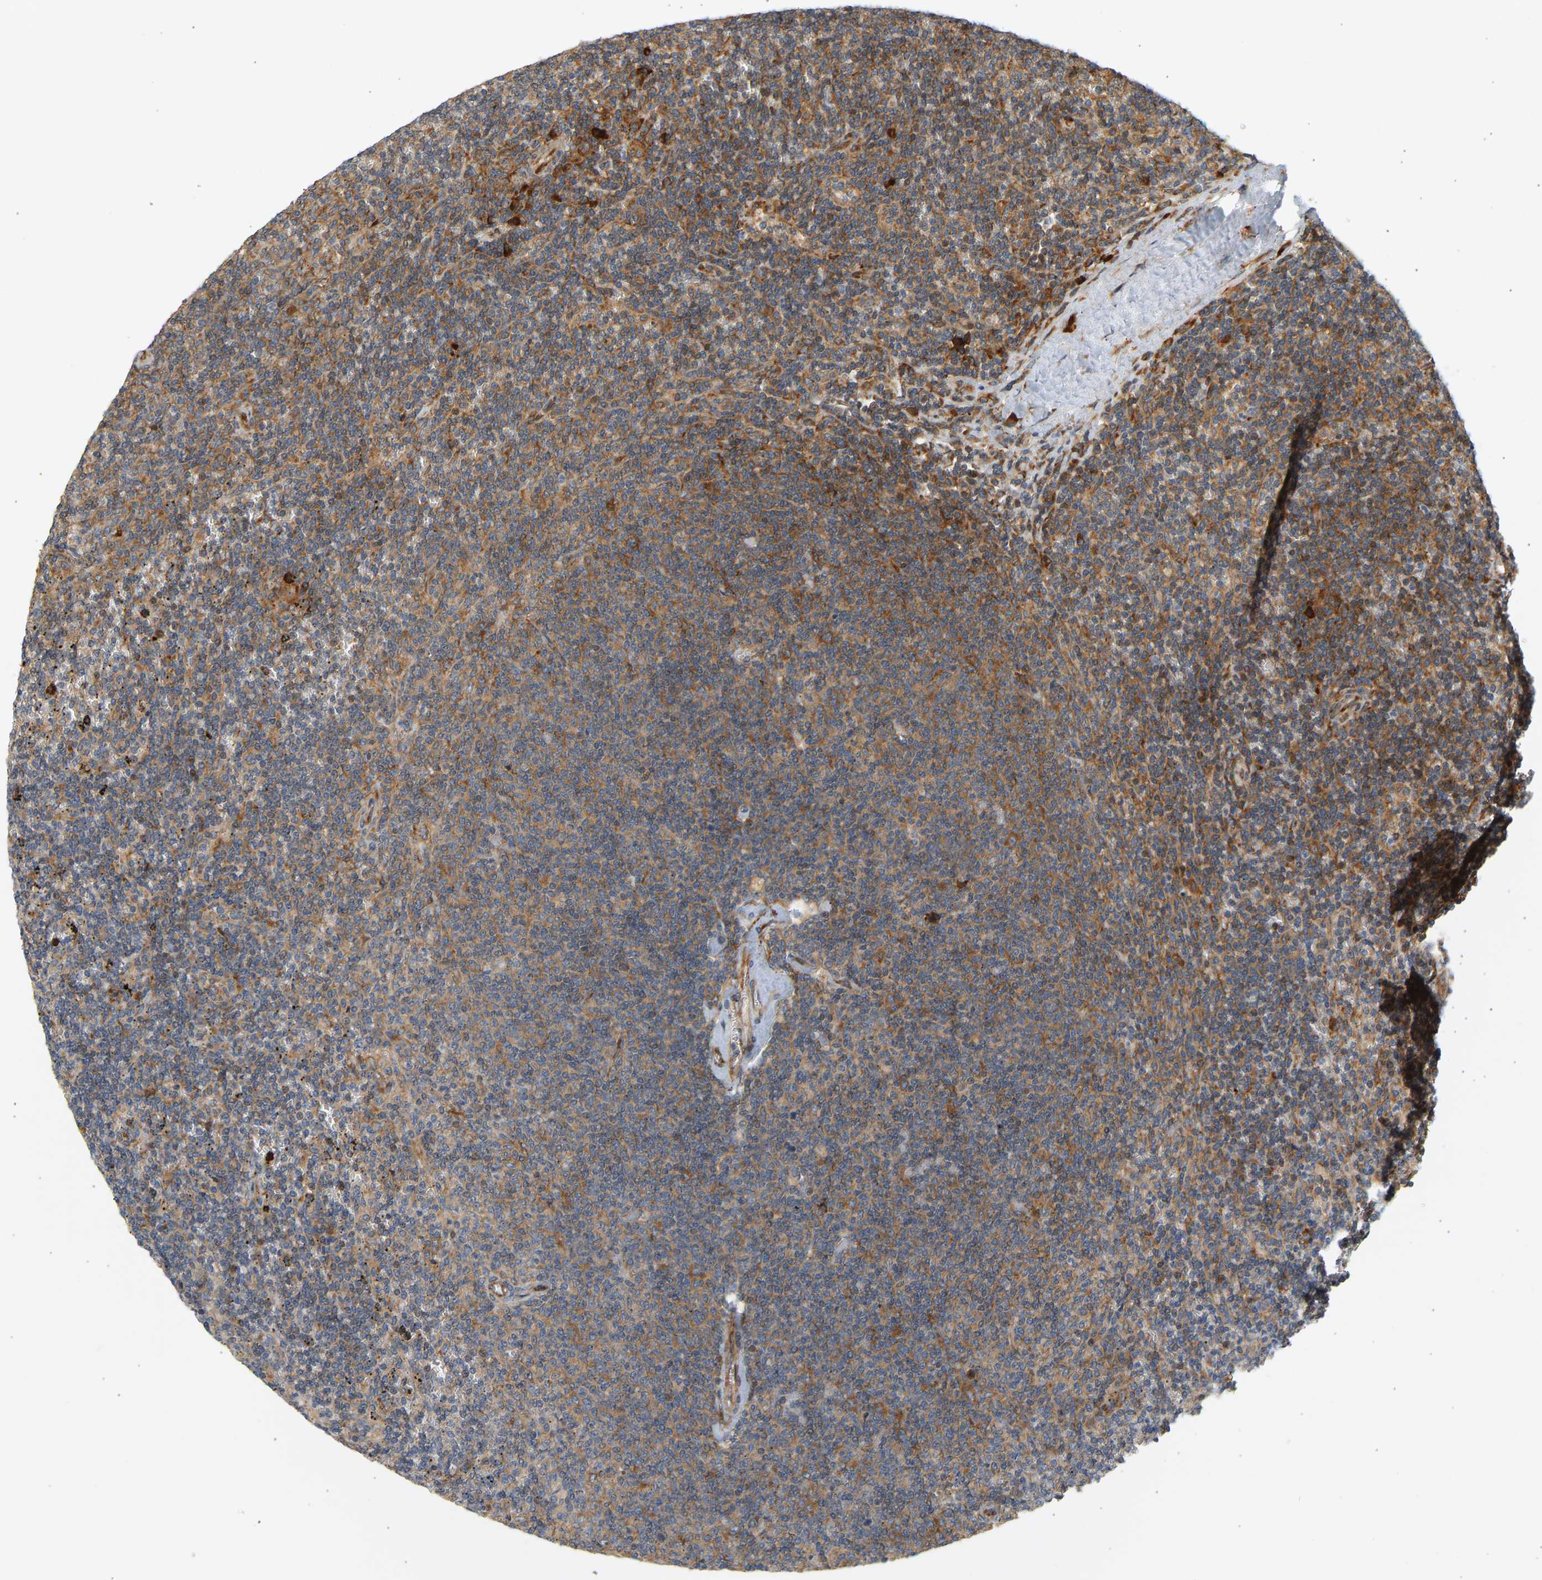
{"staining": {"intensity": "moderate", "quantity": ">75%", "location": "cytoplasmic/membranous"}, "tissue": "lymphoma", "cell_type": "Tumor cells", "image_type": "cancer", "snomed": [{"axis": "morphology", "description": "Malignant lymphoma, non-Hodgkin's type, Low grade"}, {"axis": "topography", "description": "Spleen"}], "caption": "The immunohistochemical stain highlights moderate cytoplasmic/membranous positivity in tumor cells of lymphoma tissue.", "gene": "RPS14", "patient": {"sex": "female", "age": 50}}